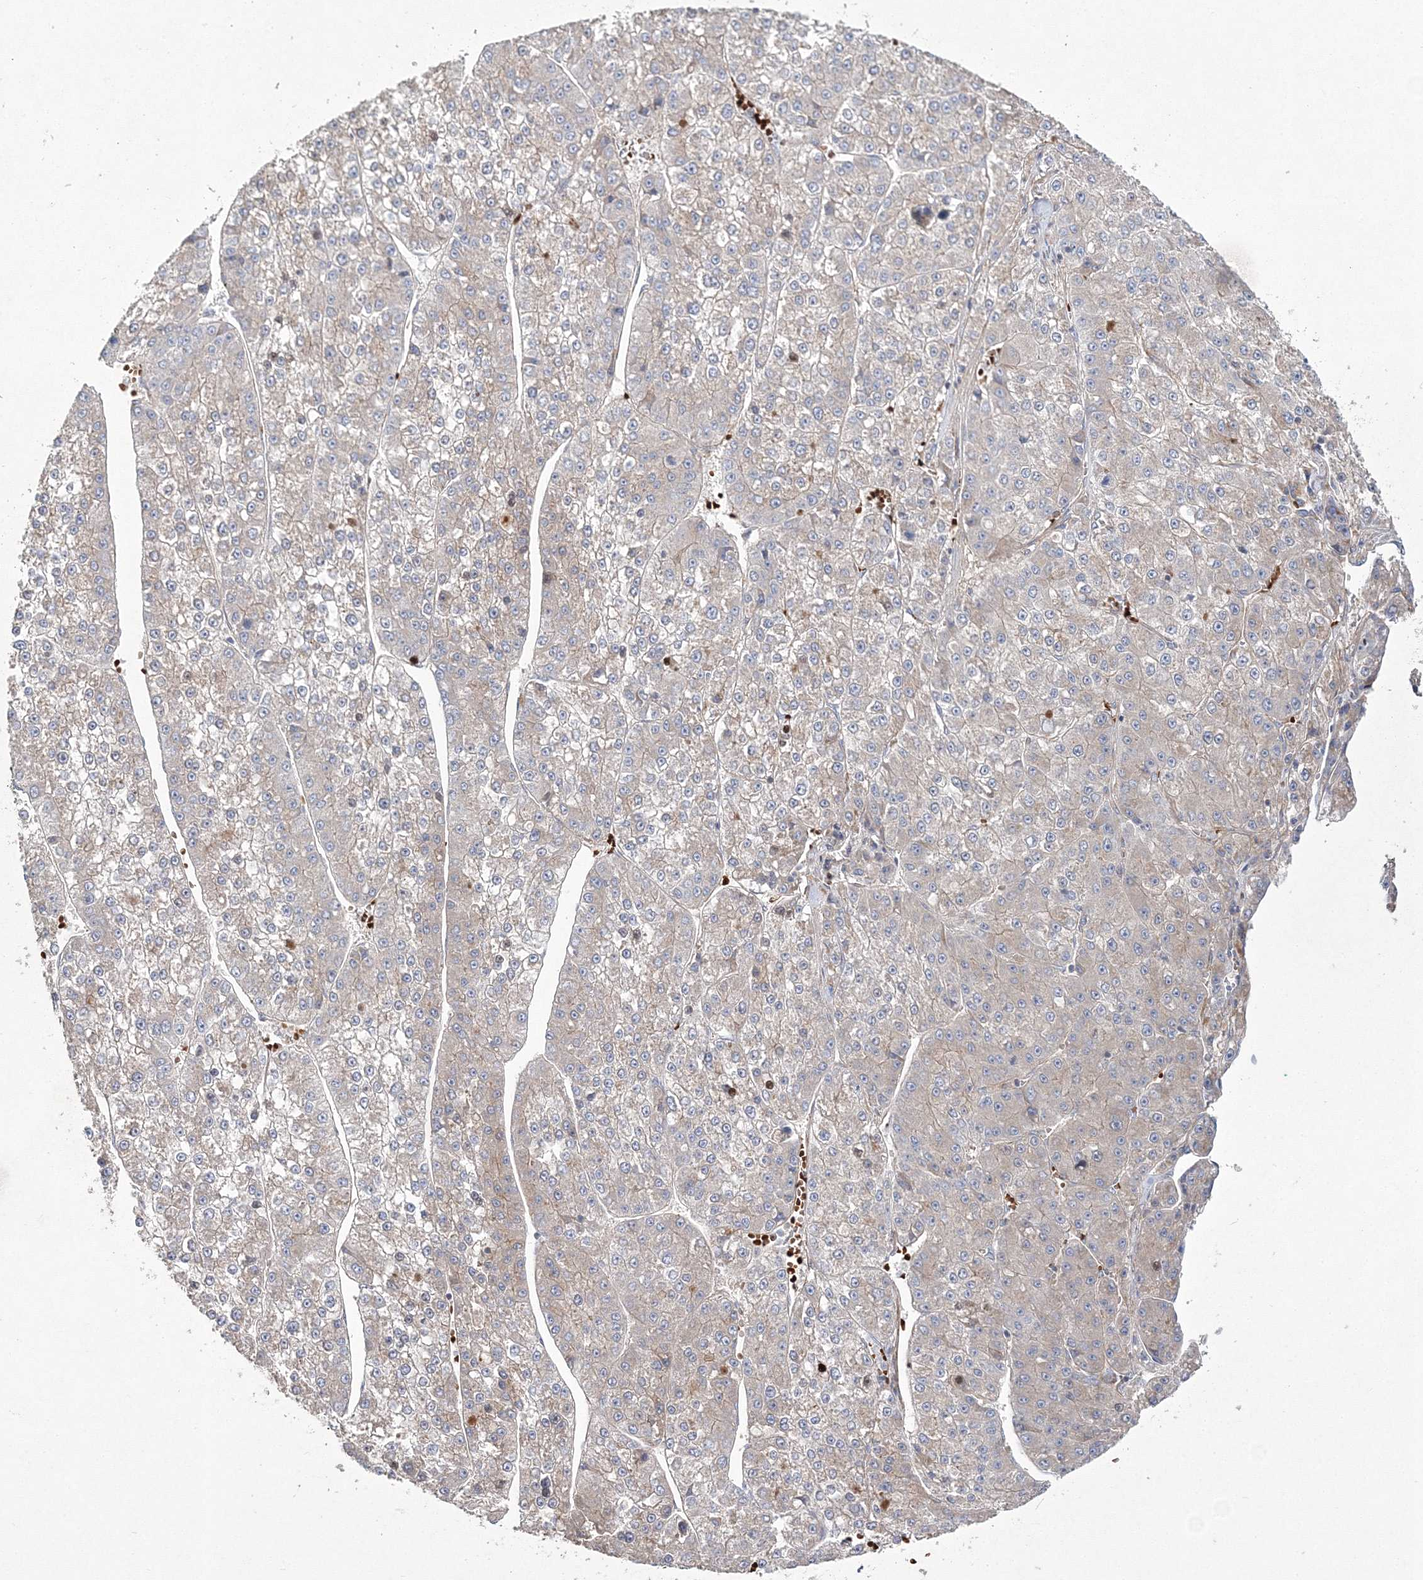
{"staining": {"intensity": "negative", "quantity": "none", "location": "none"}, "tissue": "liver cancer", "cell_type": "Tumor cells", "image_type": "cancer", "snomed": [{"axis": "morphology", "description": "Carcinoma, Hepatocellular, NOS"}, {"axis": "topography", "description": "Liver"}], "caption": "An IHC micrograph of liver cancer (hepatocellular carcinoma) is shown. There is no staining in tumor cells of liver cancer (hepatocellular carcinoma).", "gene": "ZSWIM6", "patient": {"sex": "female", "age": 73}}